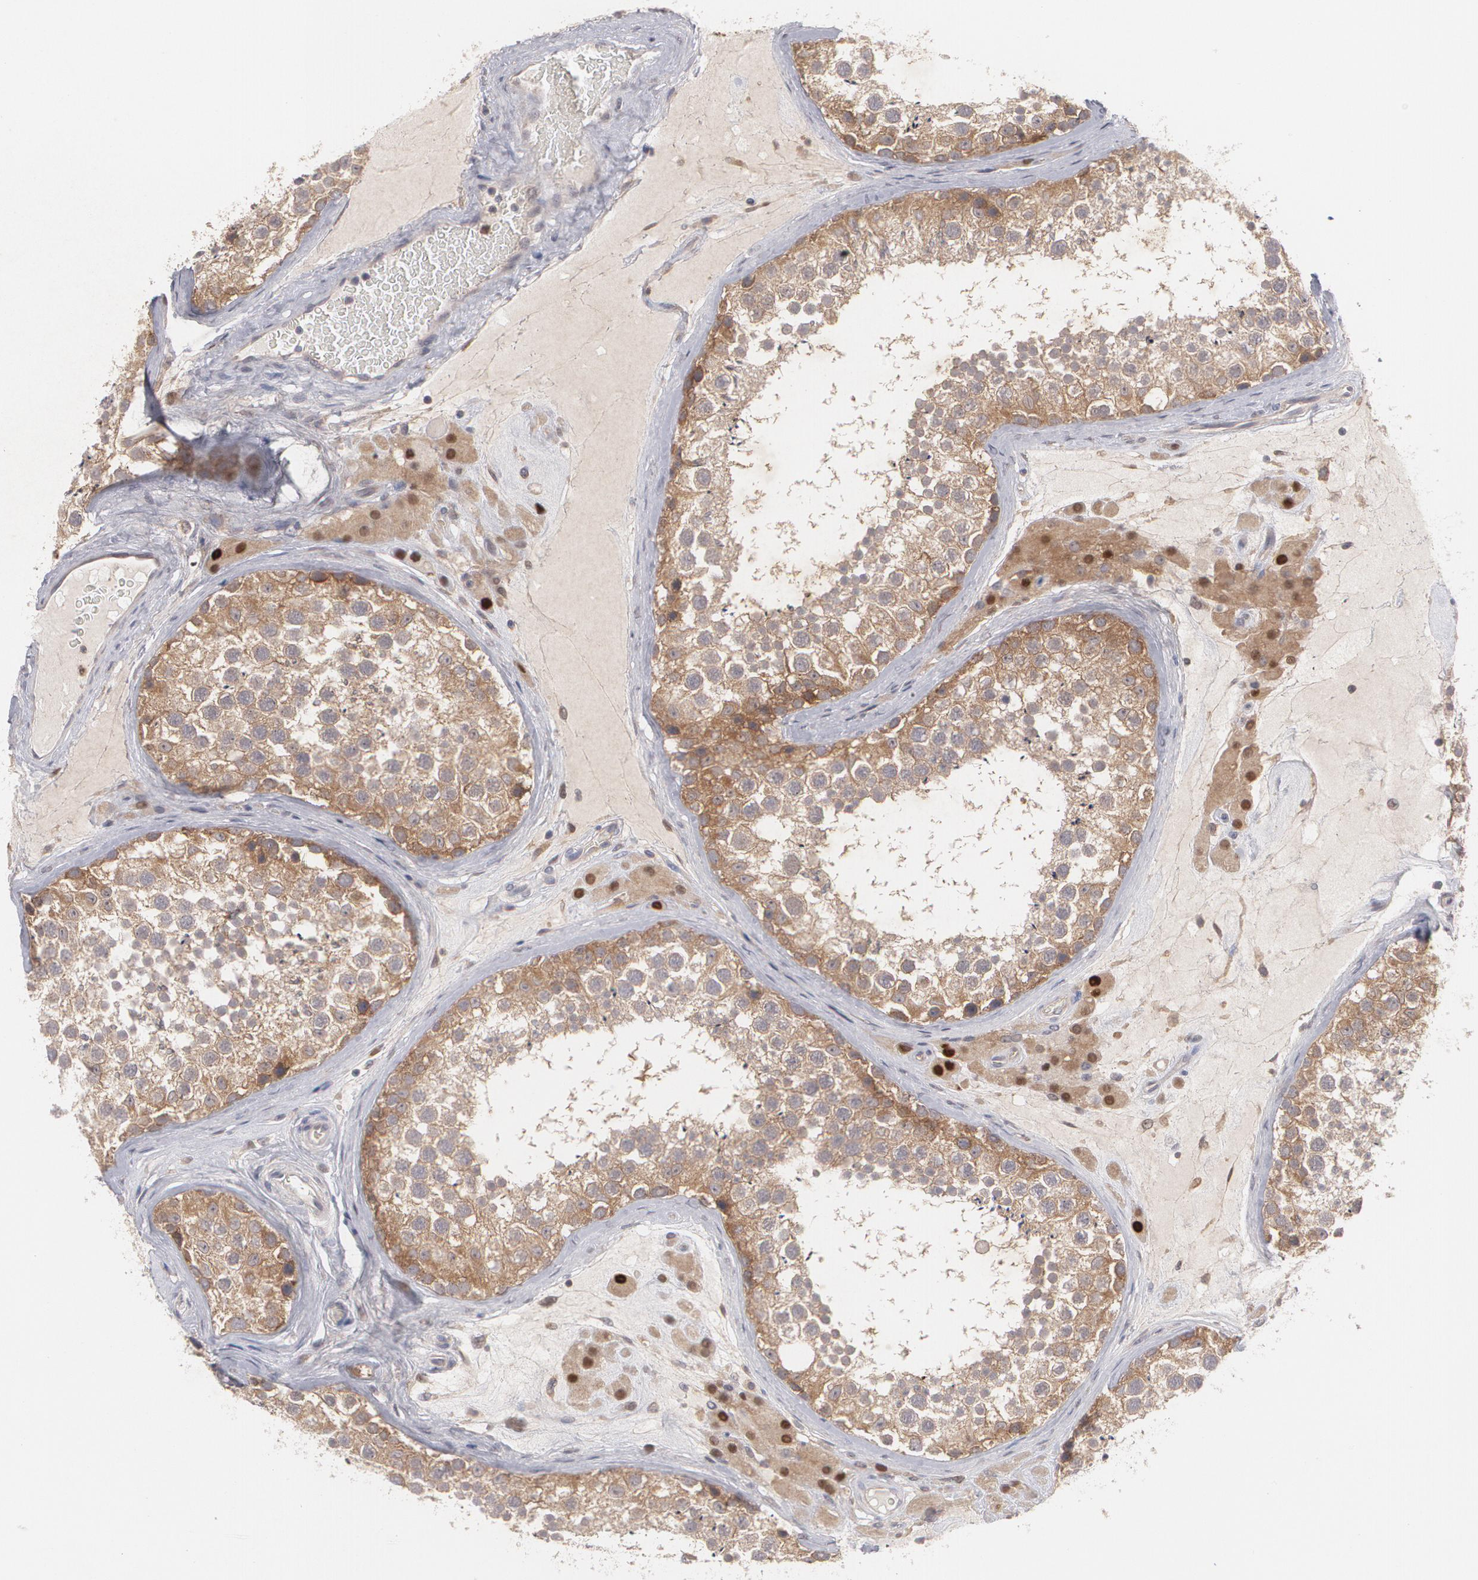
{"staining": {"intensity": "moderate", "quantity": ">75%", "location": "cytoplasmic/membranous"}, "tissue": "testis", "cell_type": "Cells in seminiferous ducts", "image_type": "normal", "snomed": [{"axis": "morphology", "description": "Normal tissue, NOS"}, {"axis": "topography", "description": "Testis"}], "caption": "DAB (3,3'-diaminobenzidine) immunohistochemical staining of normal testis shows moderate cytoplasmic/membranous protein expression in about >75% of cells in seminiferous ducts.", "gene": "HTT", "patient": {"sex": "male", "age": 46}}